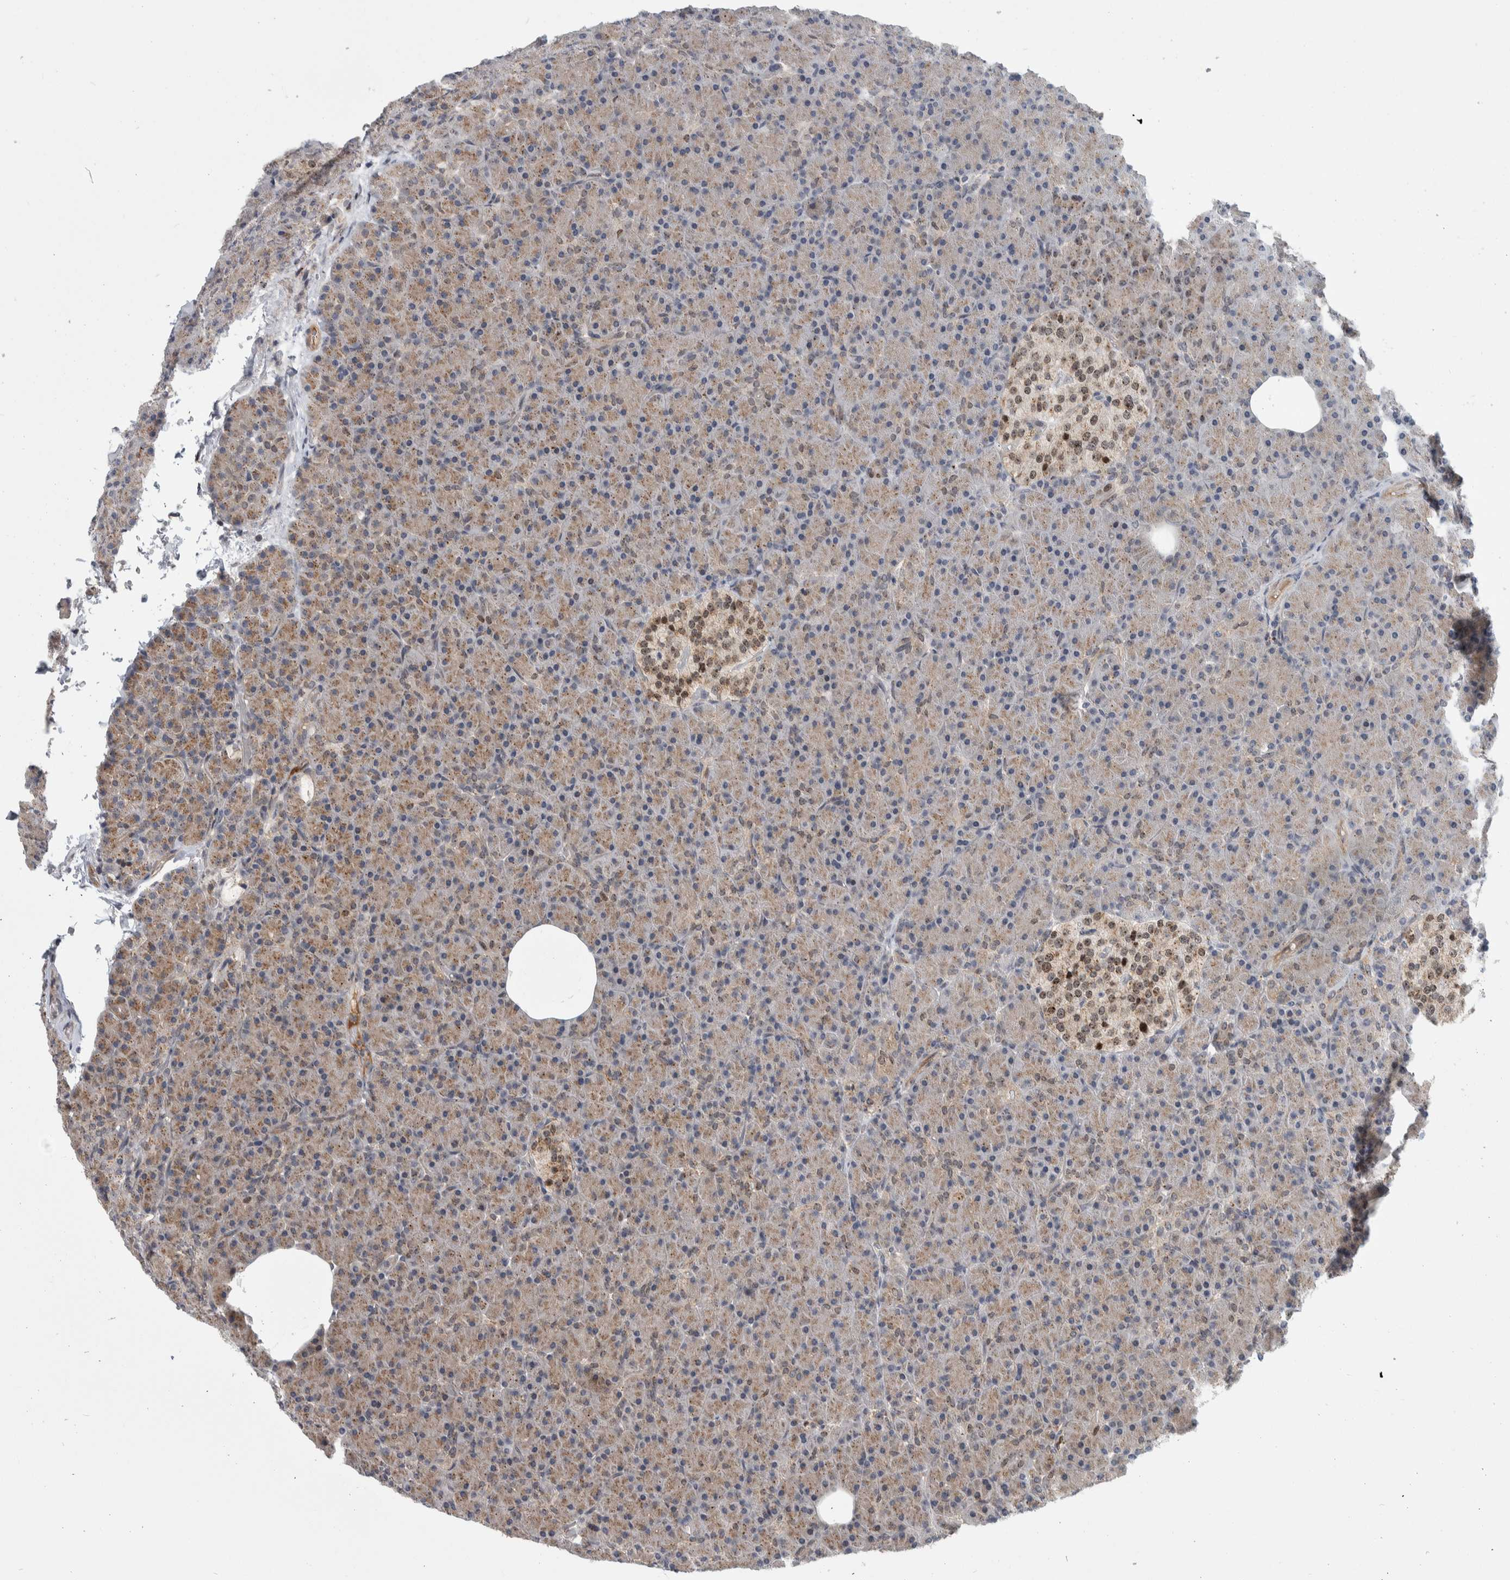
{"staining": {"intensity": "weak", "quantity": ">75%", "location": "cytoplasmic/membranous"}, "tissue": "pancreas", "cell_type": "Exocrine glandular cells", "image_type": "normal", "snomed": [{"axis": "morphology", "description": "Normal tissue, NOS"}, {"axis": "topography", "description": "Pancreas"}], "caption": "The histopathology image demonstrates a brown stain indicating the presence of a protein in the cytoplasmic/membranous of exocrine glandular cells in pancreas. (IHC, brightfield microscopy, high magnification).", "gene": "MSL1", "patient": {"sex": "female", "age": 43}}